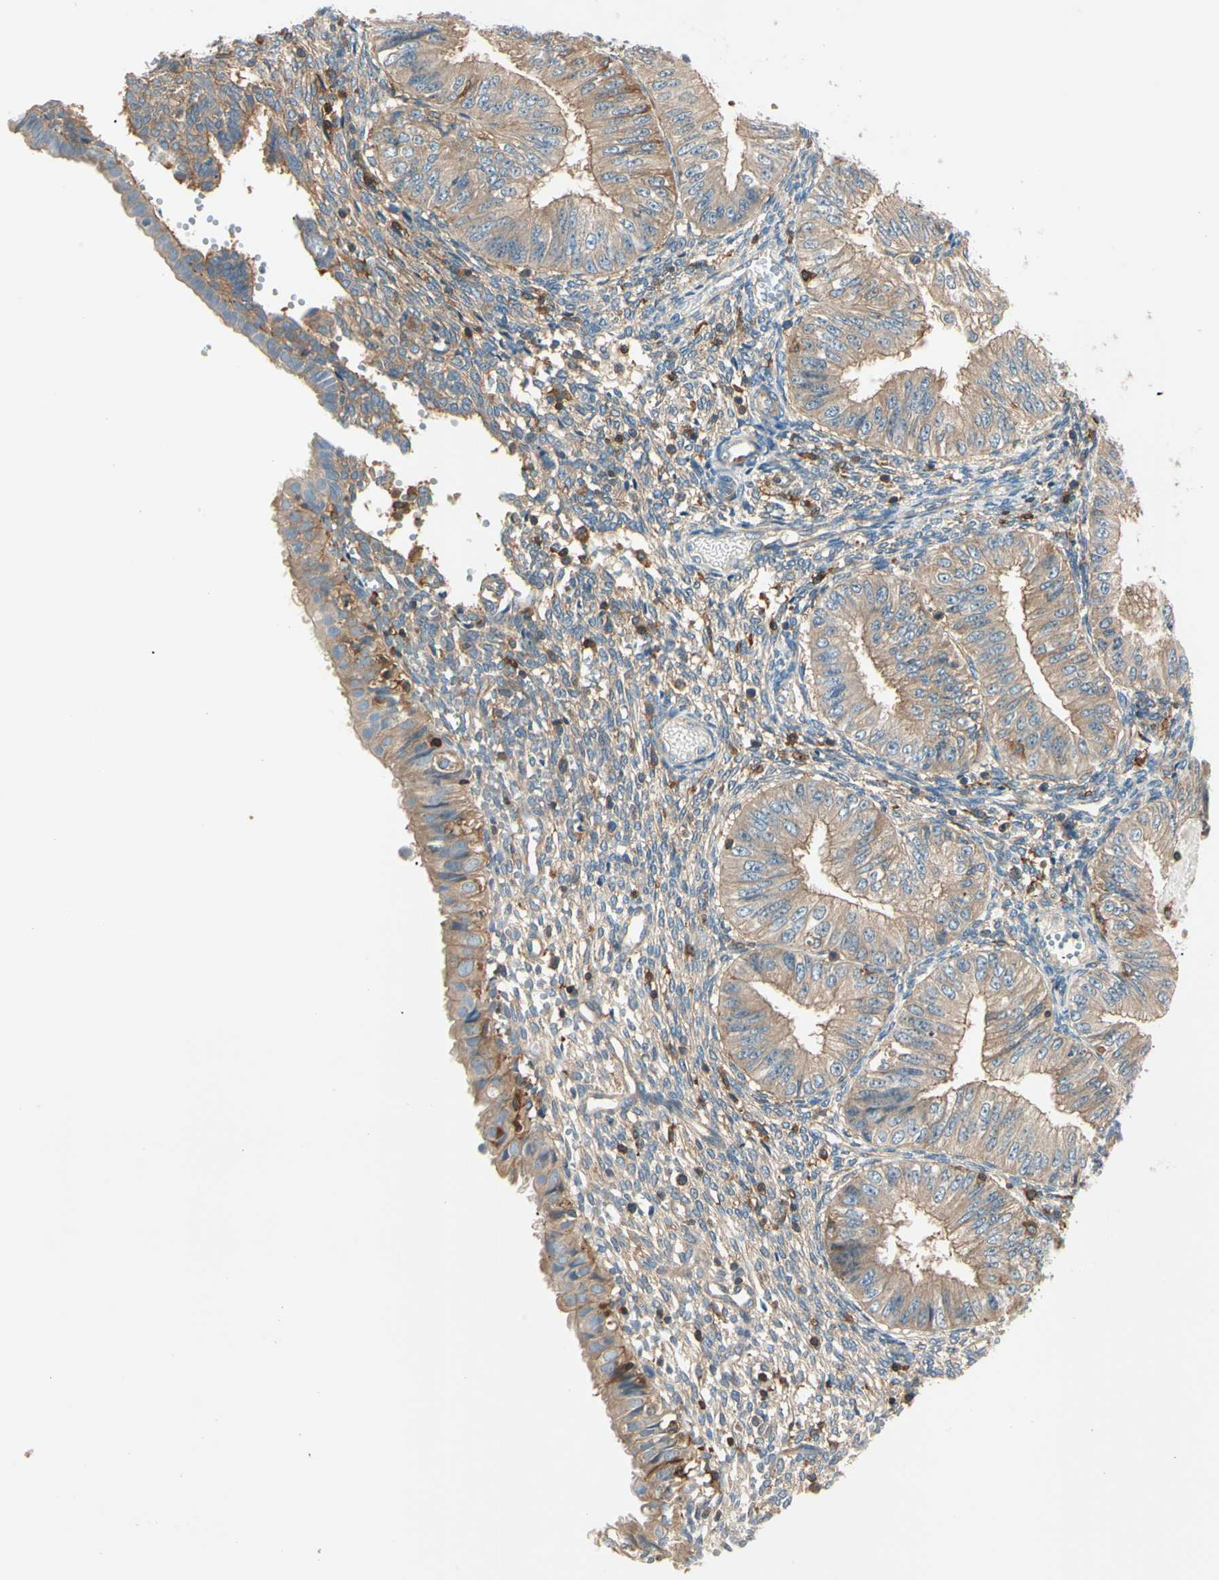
{"staining": {"intensity": "weak", "quantity": ">75%", "location": "cytoplasmic/membranous"}, "tissue": "endometrial cancer", "cell_type": "Tumor cells", "image_type": "cancer", "snomed": [{"axis": "morphology", "description": "Normal tissue, NOS"}, {"axis": "morphology", "description": "Adenocarcinoma, NOS"}, {"axis": "topography", "description": "Endometrium"}], "caption": "There is low levels of weak cytoplasmic/membranous positivity in tumor cells of adenocarcinoma (endometrial), as demonstrated by immunohistochemical staining (brown color).", "gene": "CAPZA2", "patient": {"sex": "female", "age": 53}}